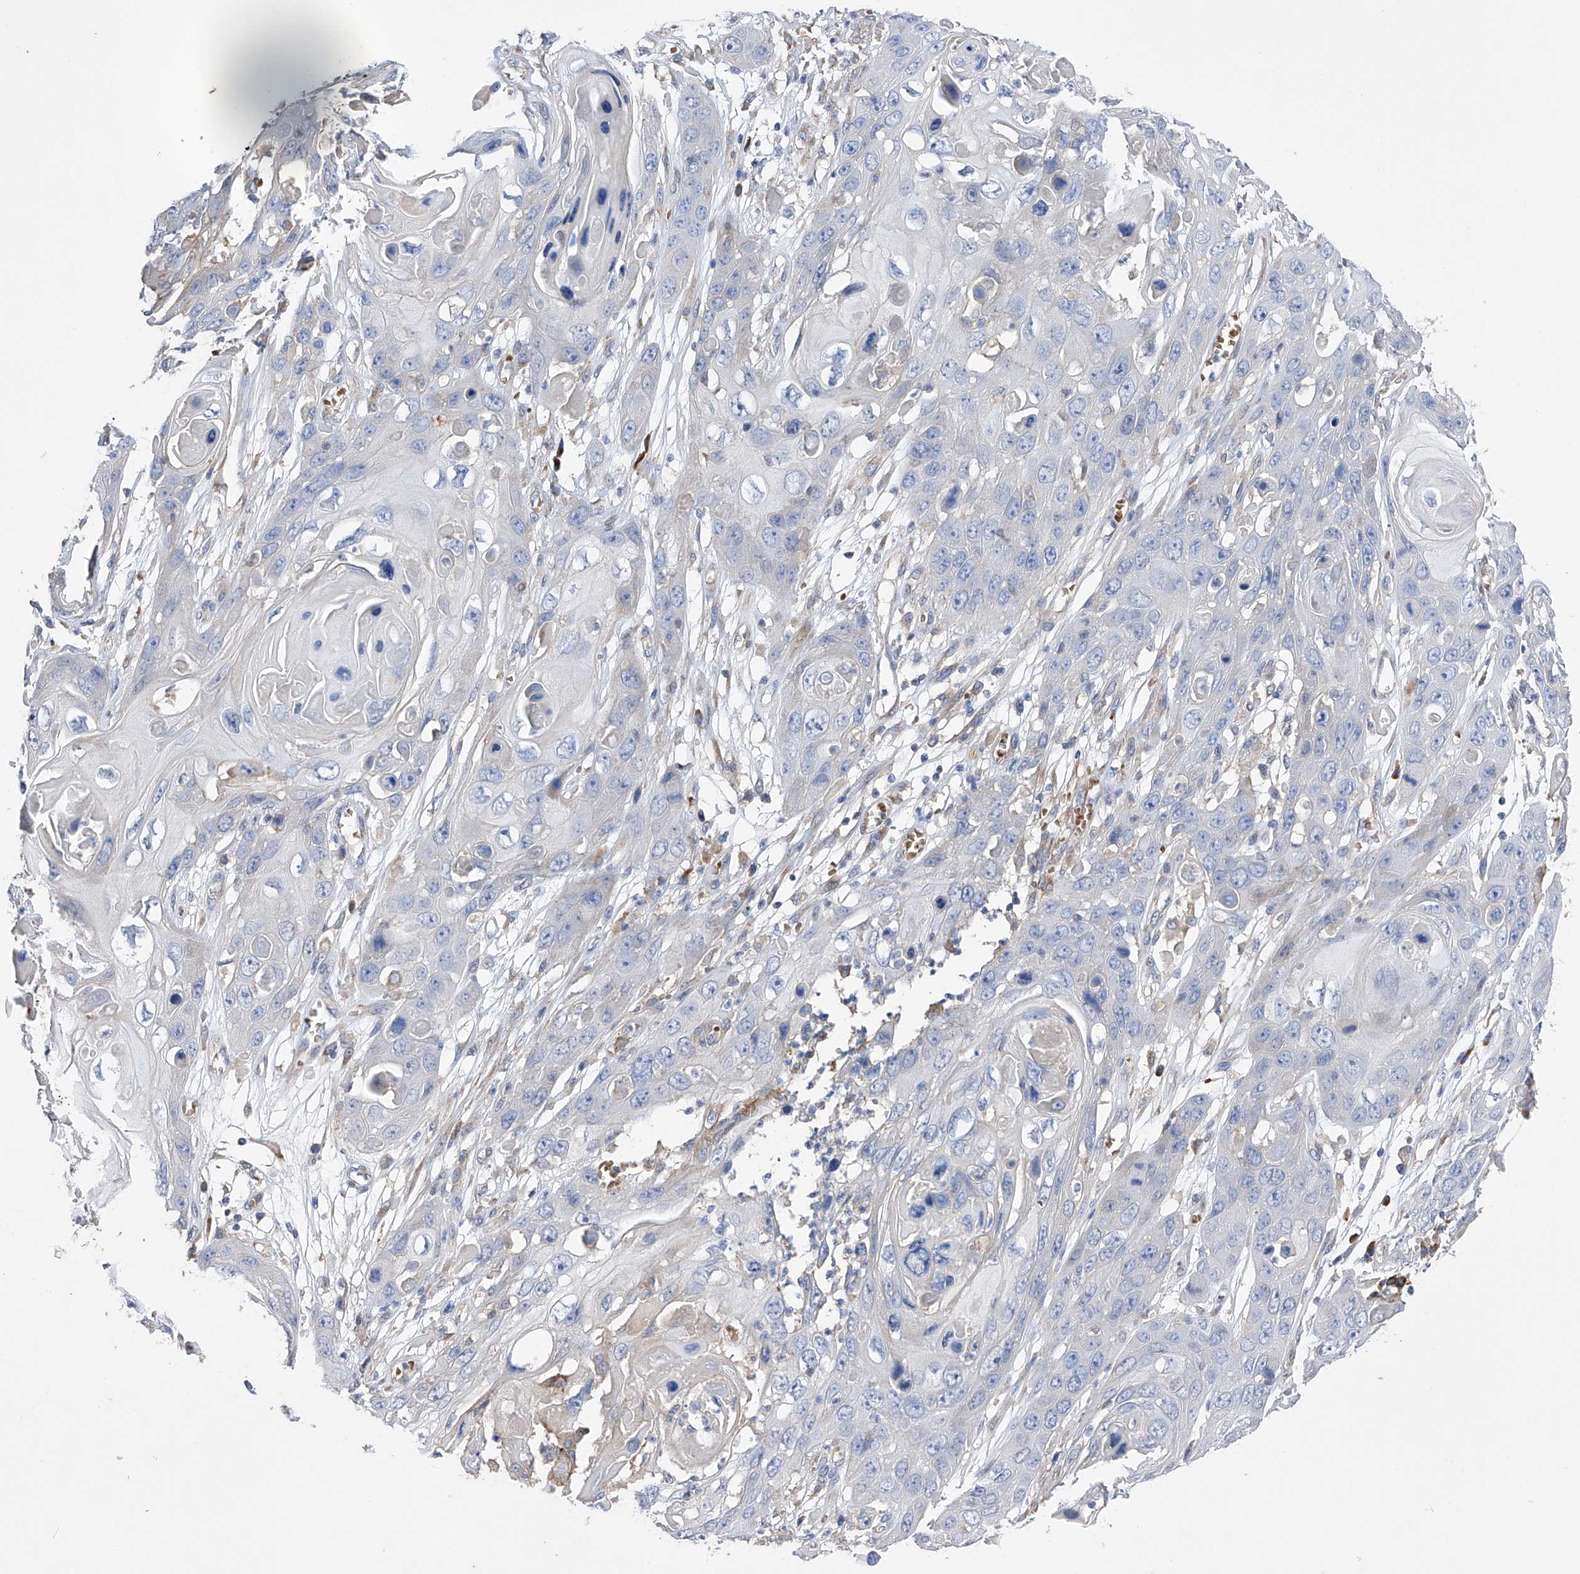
{"staining": {"intensity": "negative", "quantity": "none", "location": "none"}, "tissue": "skin cancer", "cell_type": "Tumor cells", "image_type": "cancer", "snomed": [{"axis": "morphology", "description": "Squamous cell carcinoma, NOS"}, {"axis": "topography", "description": "Skin"}], "caption": "An image of skin cancer (squamous cell carcinoma) stained for a protein demonstrates no brown staining in tumor cells.", "gene": "NFATC4", "patient": {"sex": "male", "age": 55}}